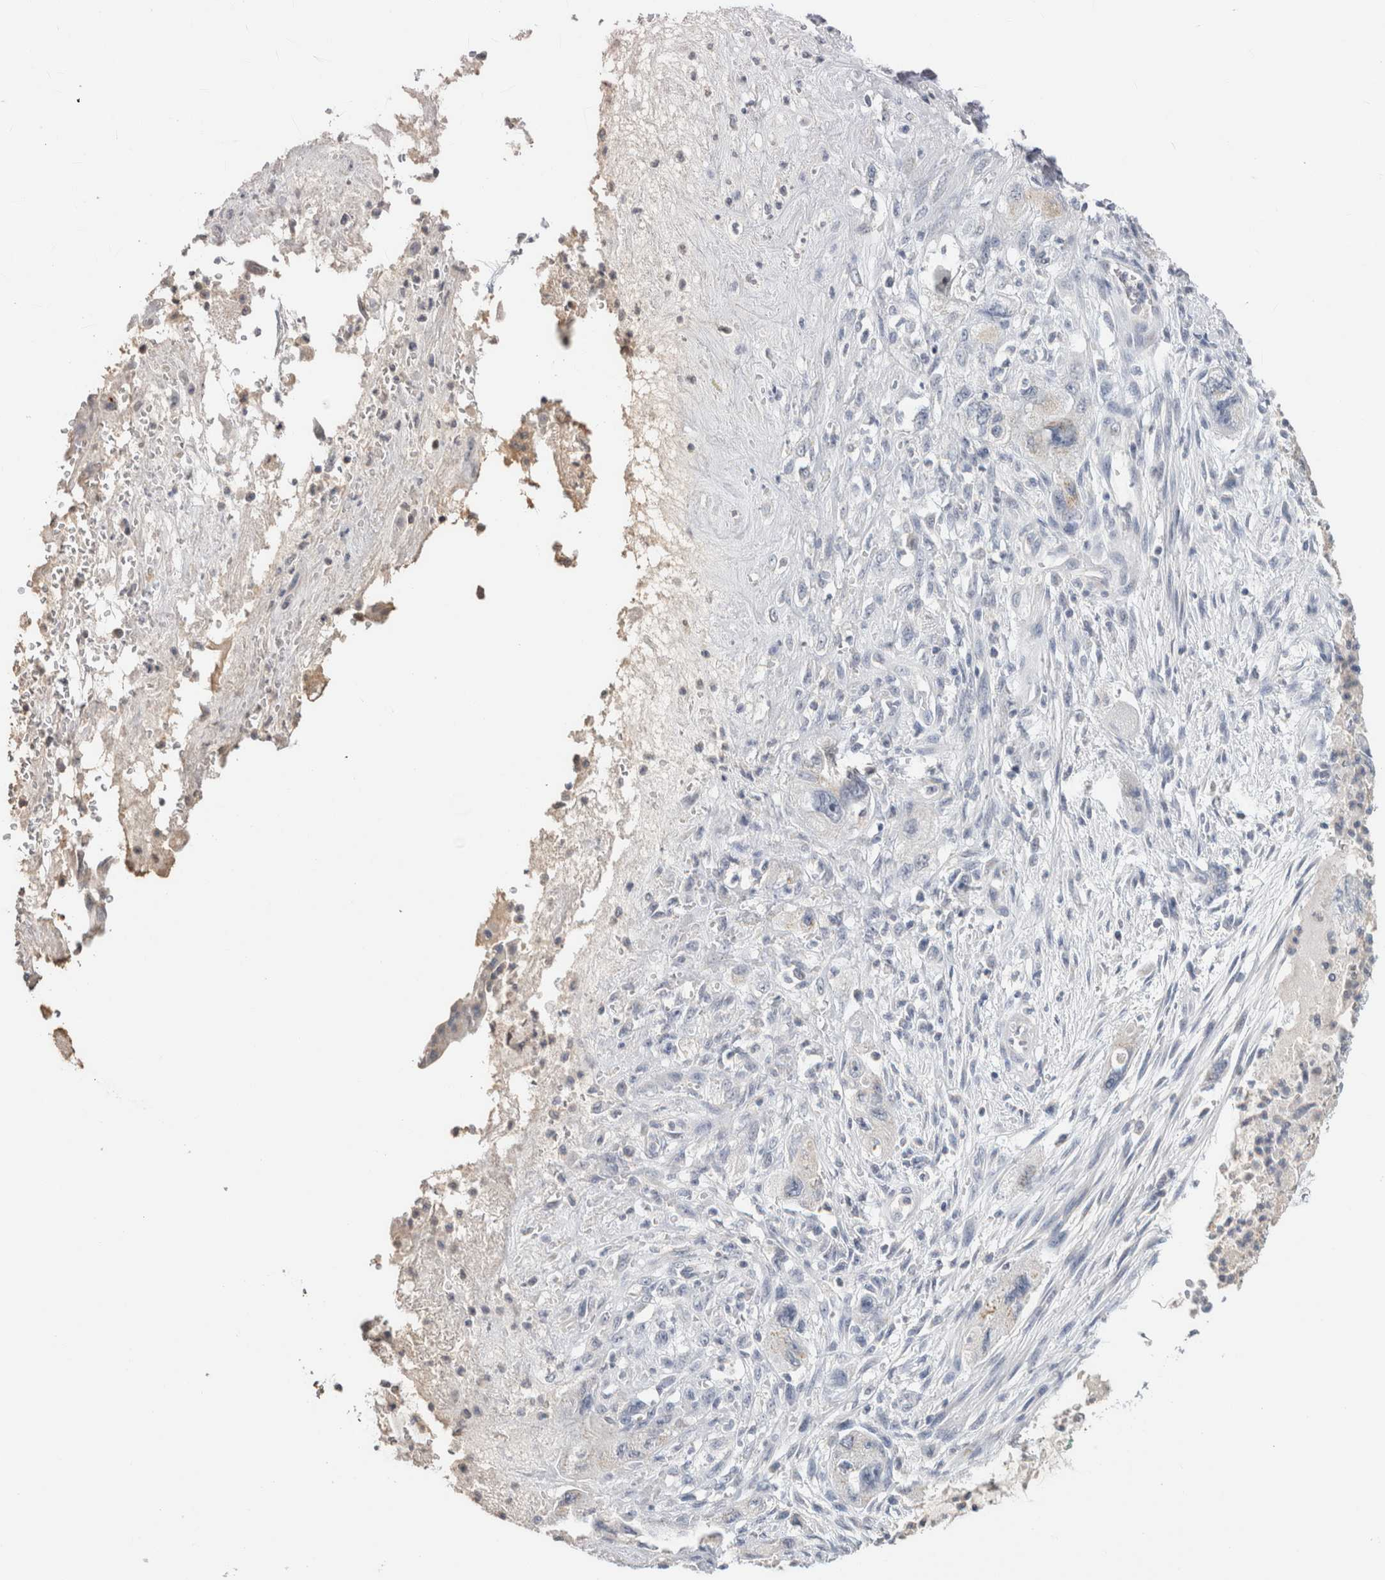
{"staining": {"intensity": "weak", "quantity": "<25%", "location": "cytoplasmic/membranous"}, "tissue": "pancreatic cancer", "cell_type": "Tumor cells", "image_type": "cancer", "snomed": [{"axis": "morphology", "description": "Adenocarcinoma, NOS"}, {"axis": "topography", "description": "Pancreas"}], "caption": "A histopathology image of human pancreatic cancer is negative for staining in tumor cells.", "gene": "CRAT", "patient": {"sex": "female", "age": 73}}